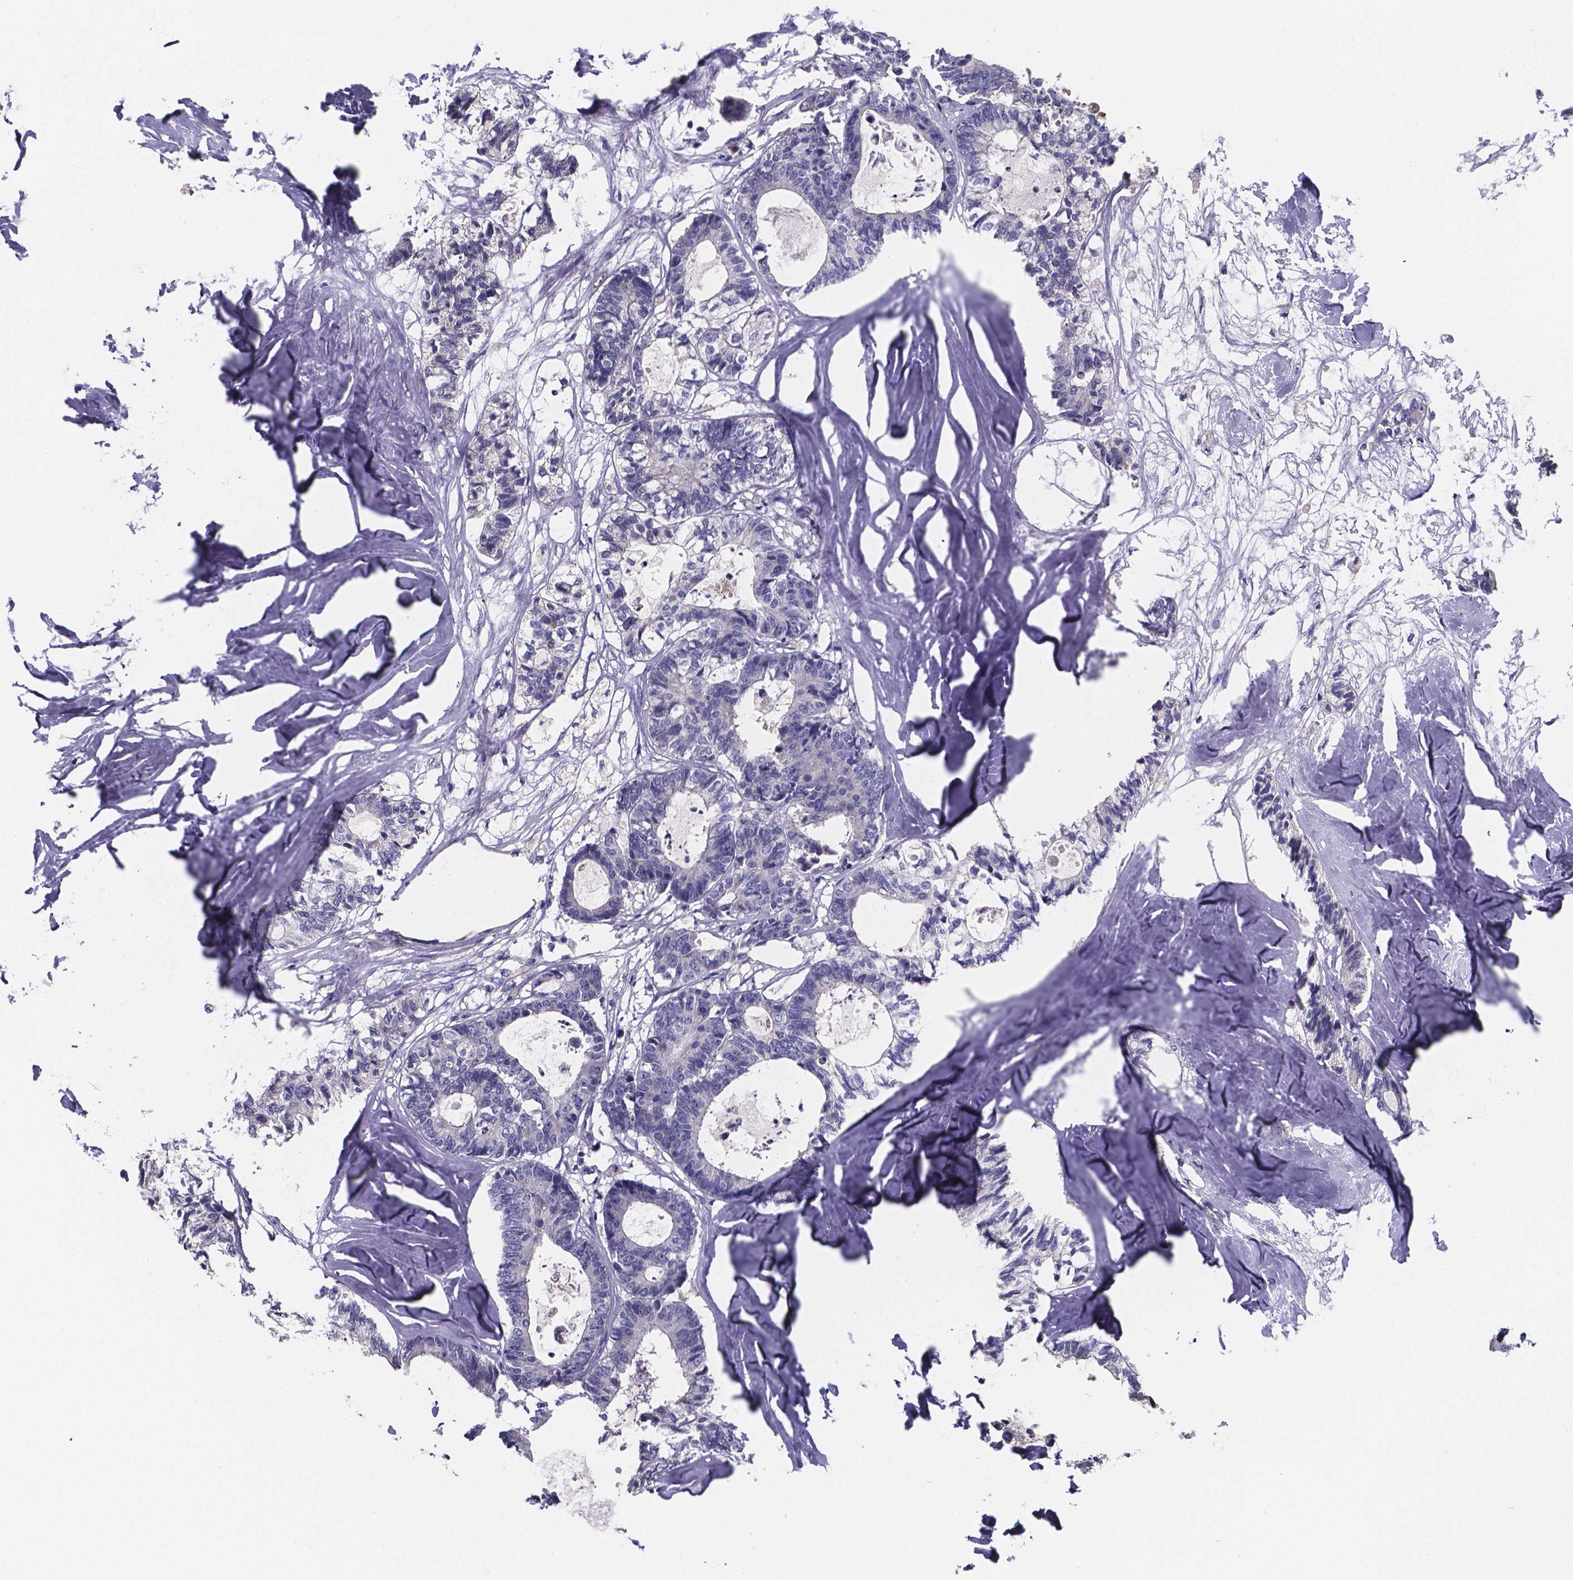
{"staining": {"intensity": "negative", "quantity": "none", "location": "none"}, "tissue": "colorectal cancer", "cell_type": "Tumor cells", "image_type": "cancer", "snomed": [{"axis": "morphology", "description": "Adenocarcinoma, NOS"}, {"axis": "topography", "description": "Colon"}, {"axis": "topography", "description": "Rectum"}], "caption": "A micrograph of human adenocarcinoma (colorectal) is negative for staining in tumor cells. The staining was performed using DAB (3,3'-diaminobenzidine) to visualize the protein expression in brown, while the nuclei were stained in blue with hematoxylin (Magnification: 20x).", "gene": "GABRA3", "patient": {"sex": "male", "age": 57}}